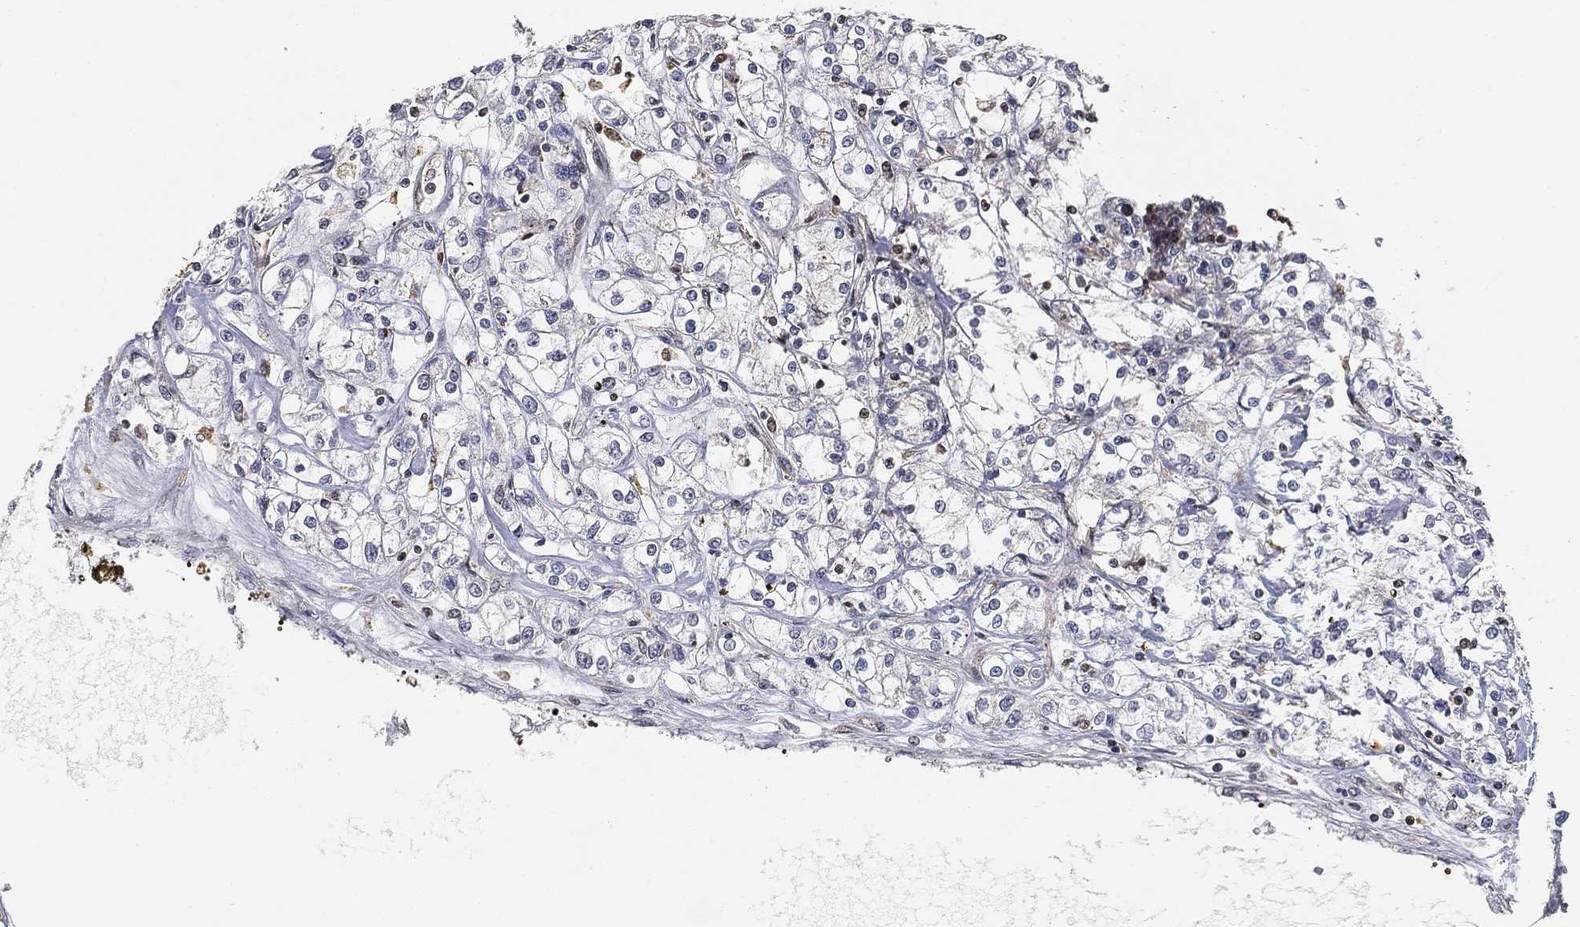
{"staining": {"intensity": "negative", "quantity": "none", "location": "none"}, "tissue": "renal cancer", "cell_type": "Tumor cells", "image_type": "cancer", "snomed": [{"axis": "morphology", "description": "Adenocarcinoma, NOS"}, {"axis": "topography", "description": "Kidney"}], "caption": "This is a micrograph of immunohistochemistry staining of renal cancer, which shows no positivity in tumor cells.", "gene": "WDR26", "patient": {"sex": "female", "age": 59}}